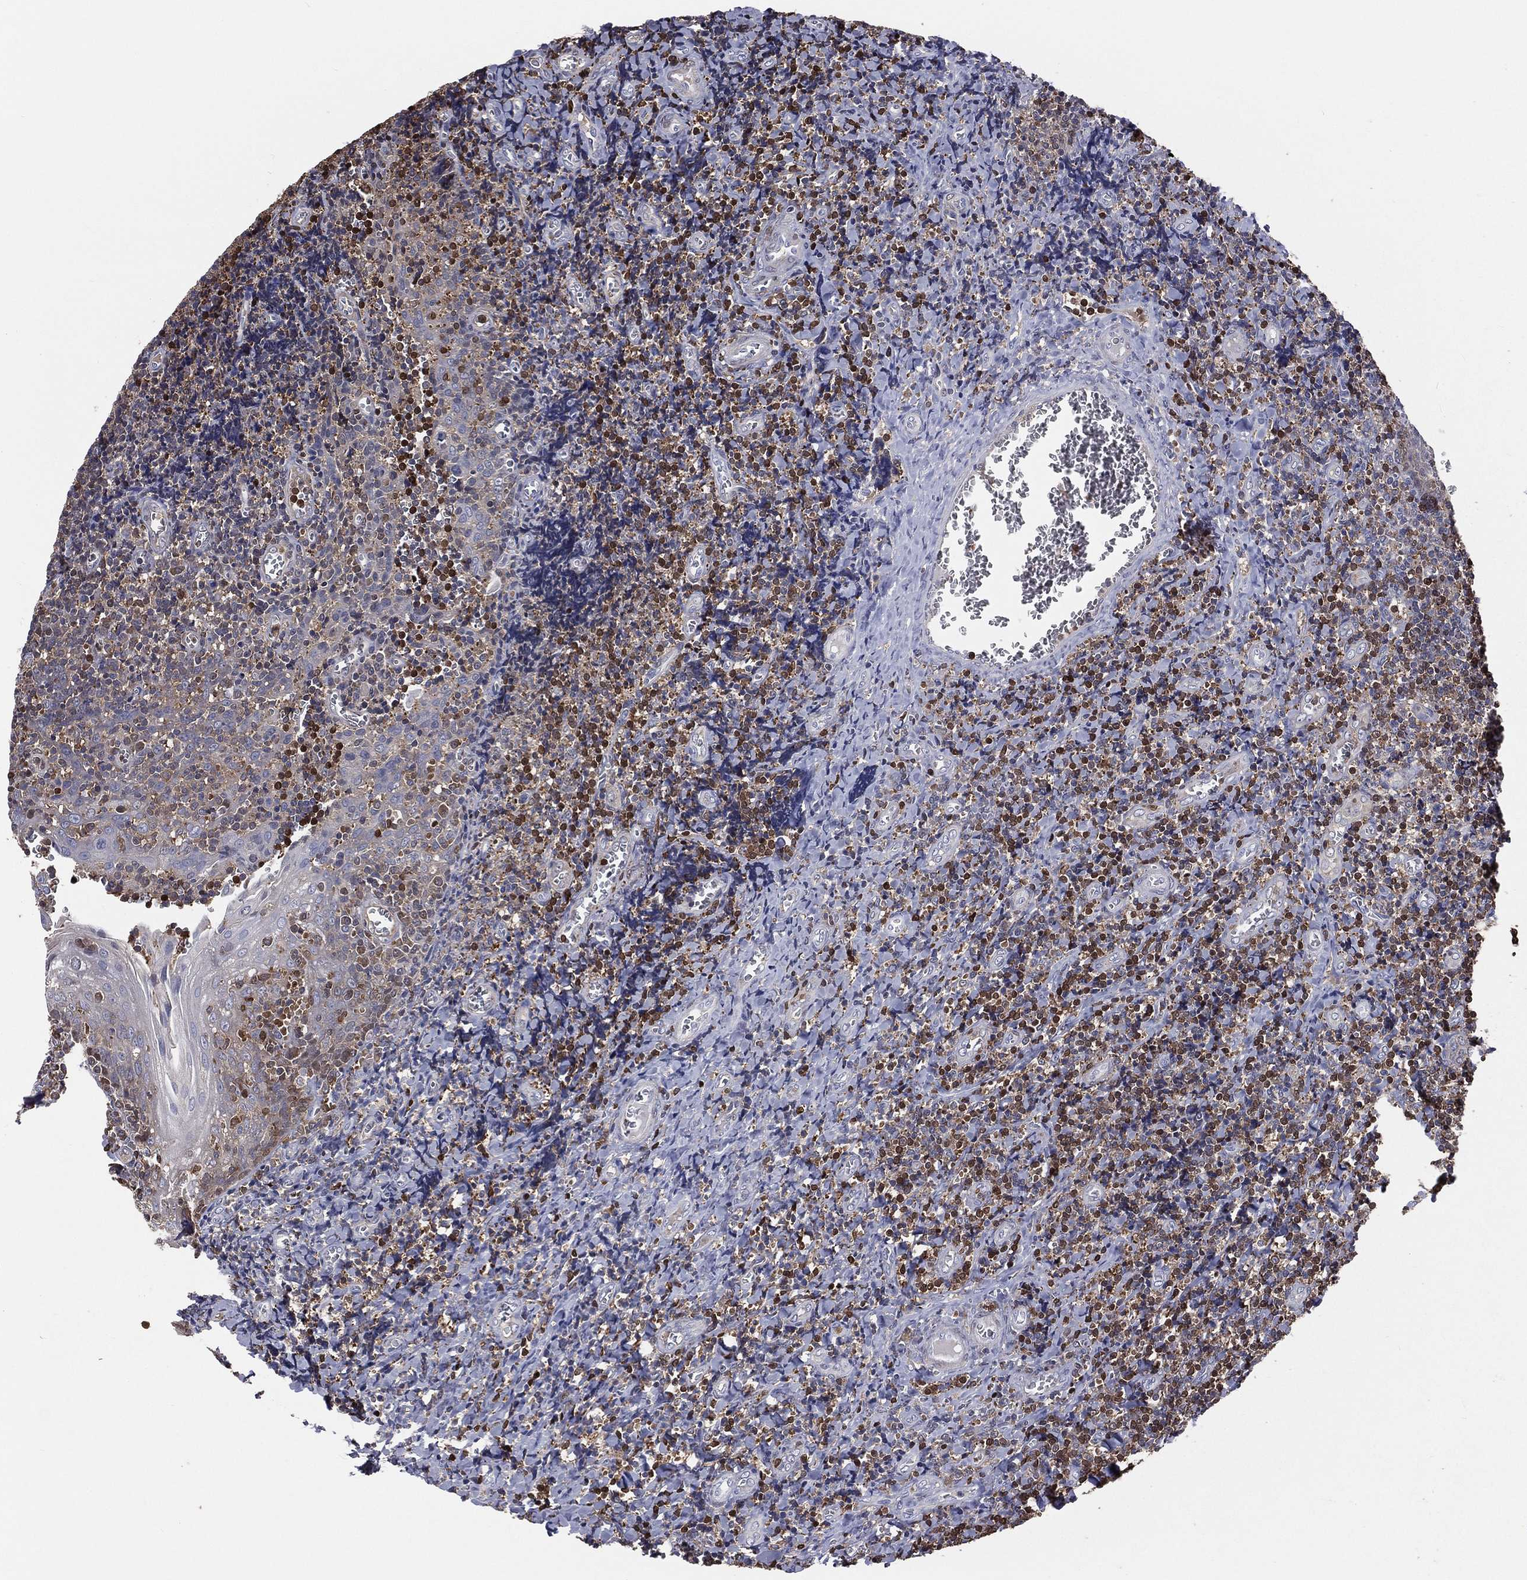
{"staining": {"intensity": "moderate", "quantity": "<25%", "location": "cytoplasmic/membranous"}, "tissue": "tonsil", "cell_type": "Germinal center cells", "image_type": "normal", "snomed": [{"axis": "morphology", "description": "Normal tissue, NOS"}, {"axis": "morphology", "description": "Inflammation, NOS"}, {"axis": "topography", "description": "Tonsil"}], "caption": "Protein positivity by immunohistochemistry (IHC) demonstrates moderate cytoplasmic/membranous positivity in about <25% of germinal center cells in benign tonsil. The staining was performed using DAB (3,3'-diaminobenzidine), with brown indicating positive protein expression. Nuclei are stained blue with hematoxylin.", "gene": "TBC1D2", "patient": {"sex": "female", "age": 31}}